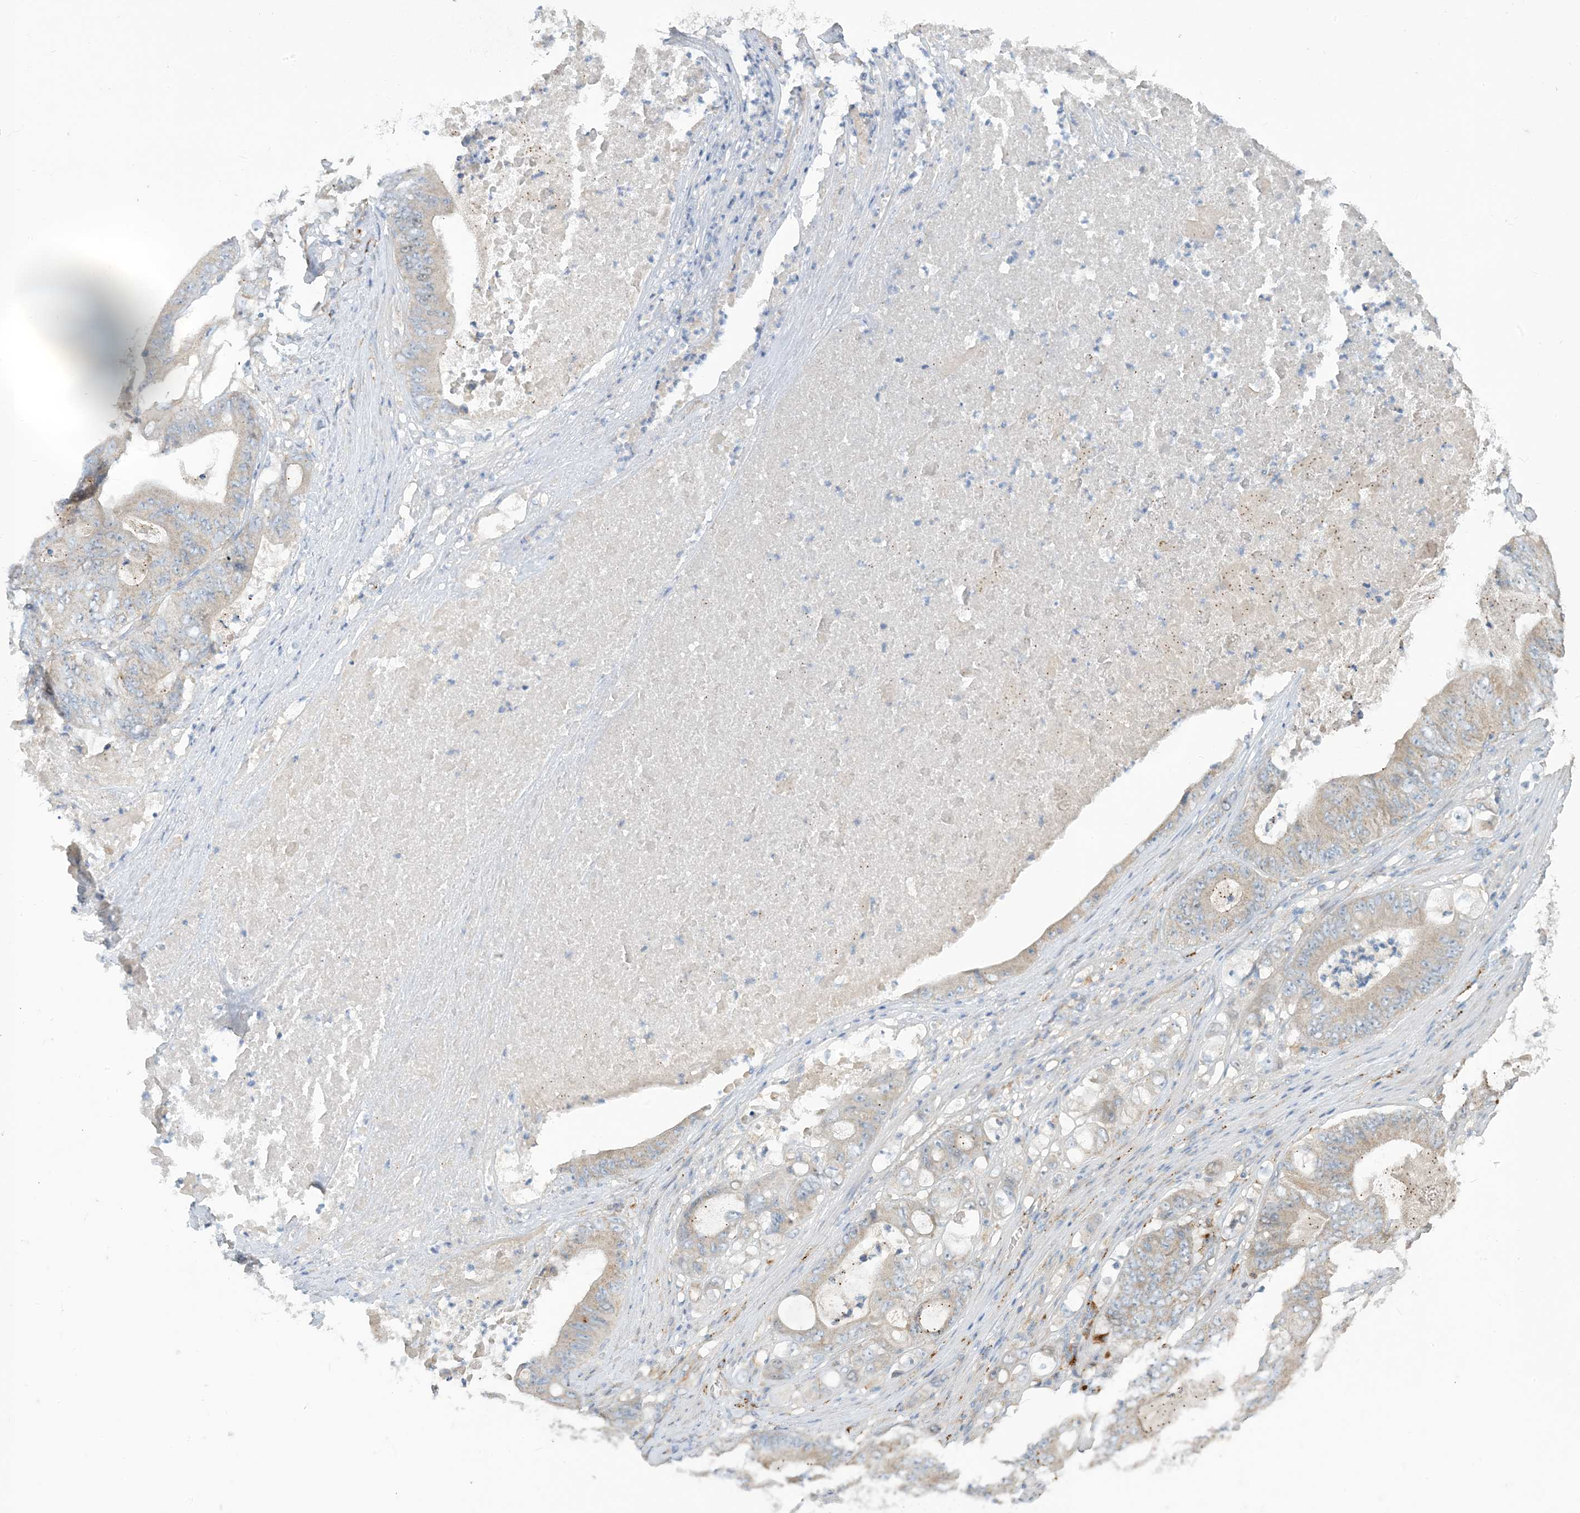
{"staining": {"intensity": "negative", "quantity": "none", "location": "none"}, "tissue": "stomach cancer", "cell_type": "Tumor cells", "image_type": "cancer", "snomed": [{"axis": "morphology", "description": "Adenocarcinoma, NOS"}, {"axis": "topography", "description": "Stomach"}], "caption": "High power microscopy photomicrograph of an immunohistochemistry (IHC) image of stomach cancer (adenocarcinoma), revealing no significant staining in tumor cells.", "gene": "PEAR1", "patient": {"sex": "female", "age": 73}}